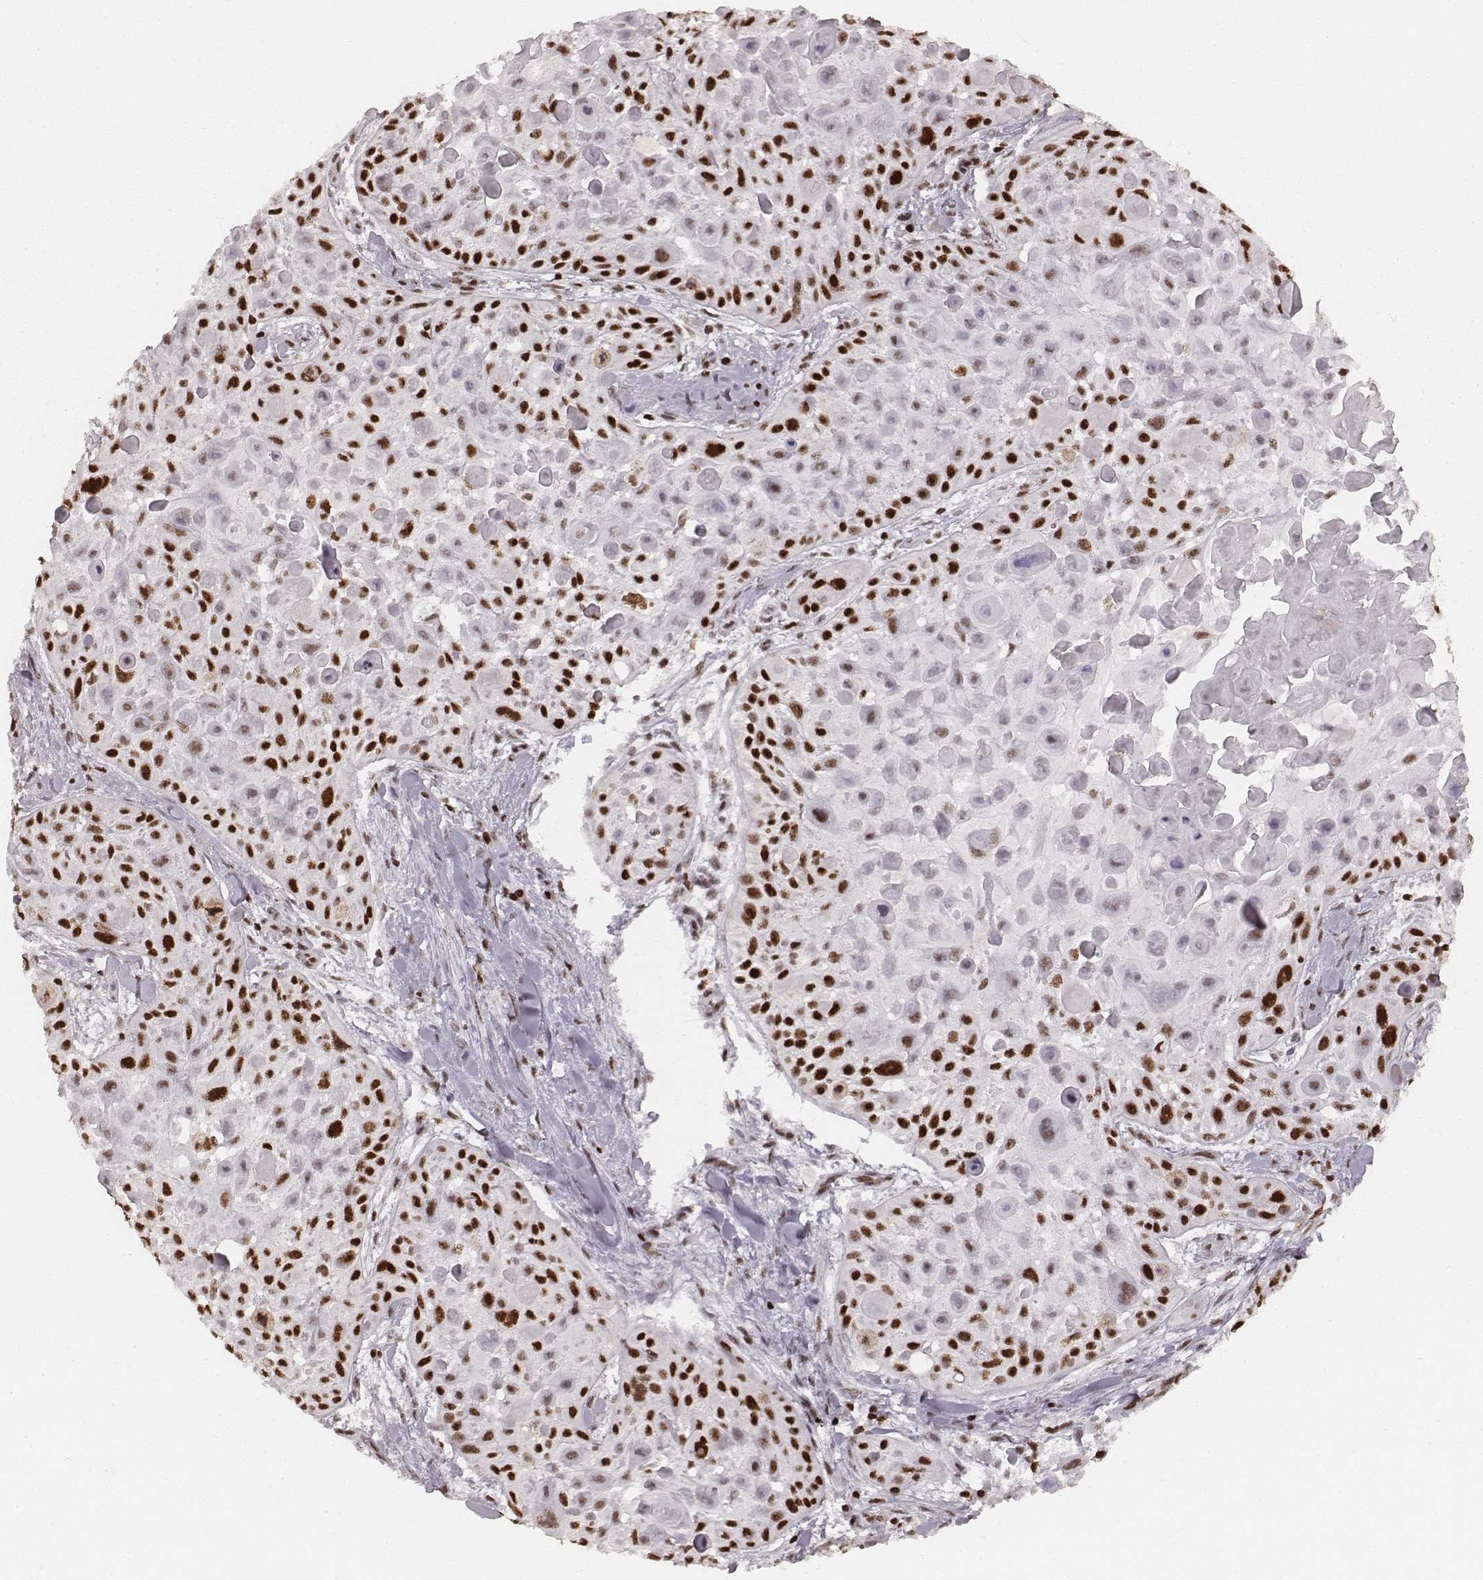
{"staining": {"intensity": "strong", "quantity": ">75%", "location": "nuclear"}, "tissue": "skin cancer", "cell_type": "Tumor cells", "image_type": "cancer", "snomed": [{"axis": "morphology", "description": "Squamous cell carcinoma, NOS"}, {"axis": "topography", "description": "Skin"}, {"axis": "topography", "description": "Anal"}], "caption": "Tumor cells demonstrate strong nuclear positivity in approximately >75% of cells in skin cancer.", "gene": "PARP1", "patient": {"sex": "female", "age": 75}}